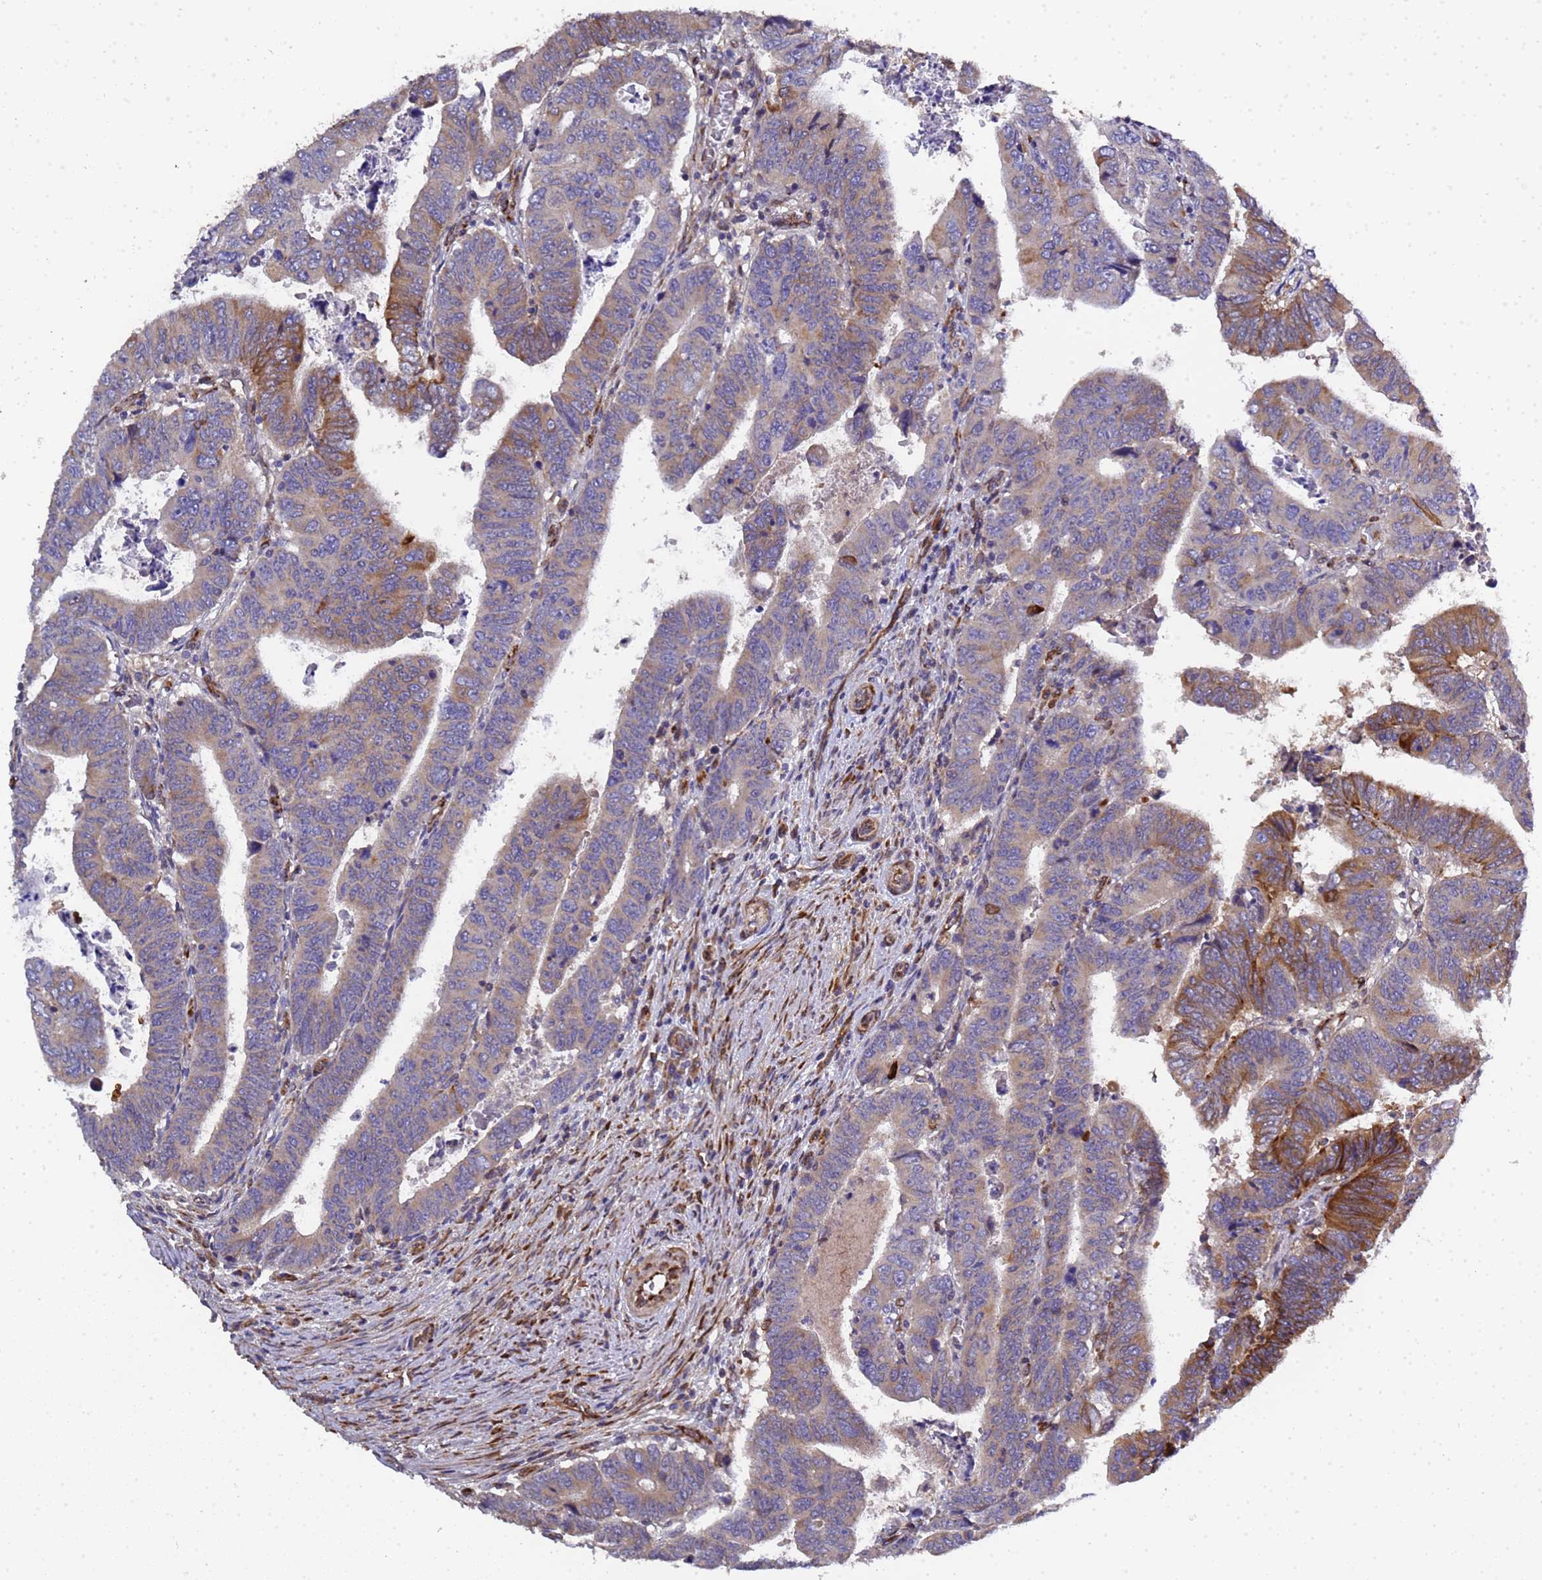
{"staining": {"intensity": "moderate", "quantity": "25%-75%", "location": "cytoplasmic/membranous"}, "tissue": "colorectal cancer", "cell_type": "Tumor cells", "image_type": "cancer", "snomed": [{"axis": "morphology", "description": "Normal tissue, NOS"}, {"axis": "morphology", "description": "Adenocarcinoma, NOS"}, {"axis": "topography", "description": "Rectum"}], "caption": "A brown stain labels moderate cytoplasmic/membranous staining of a protein in human colorectal cancer tumor cells.", "gene": "MOCS1", "patient": {"sex": "female", "age": 65}}